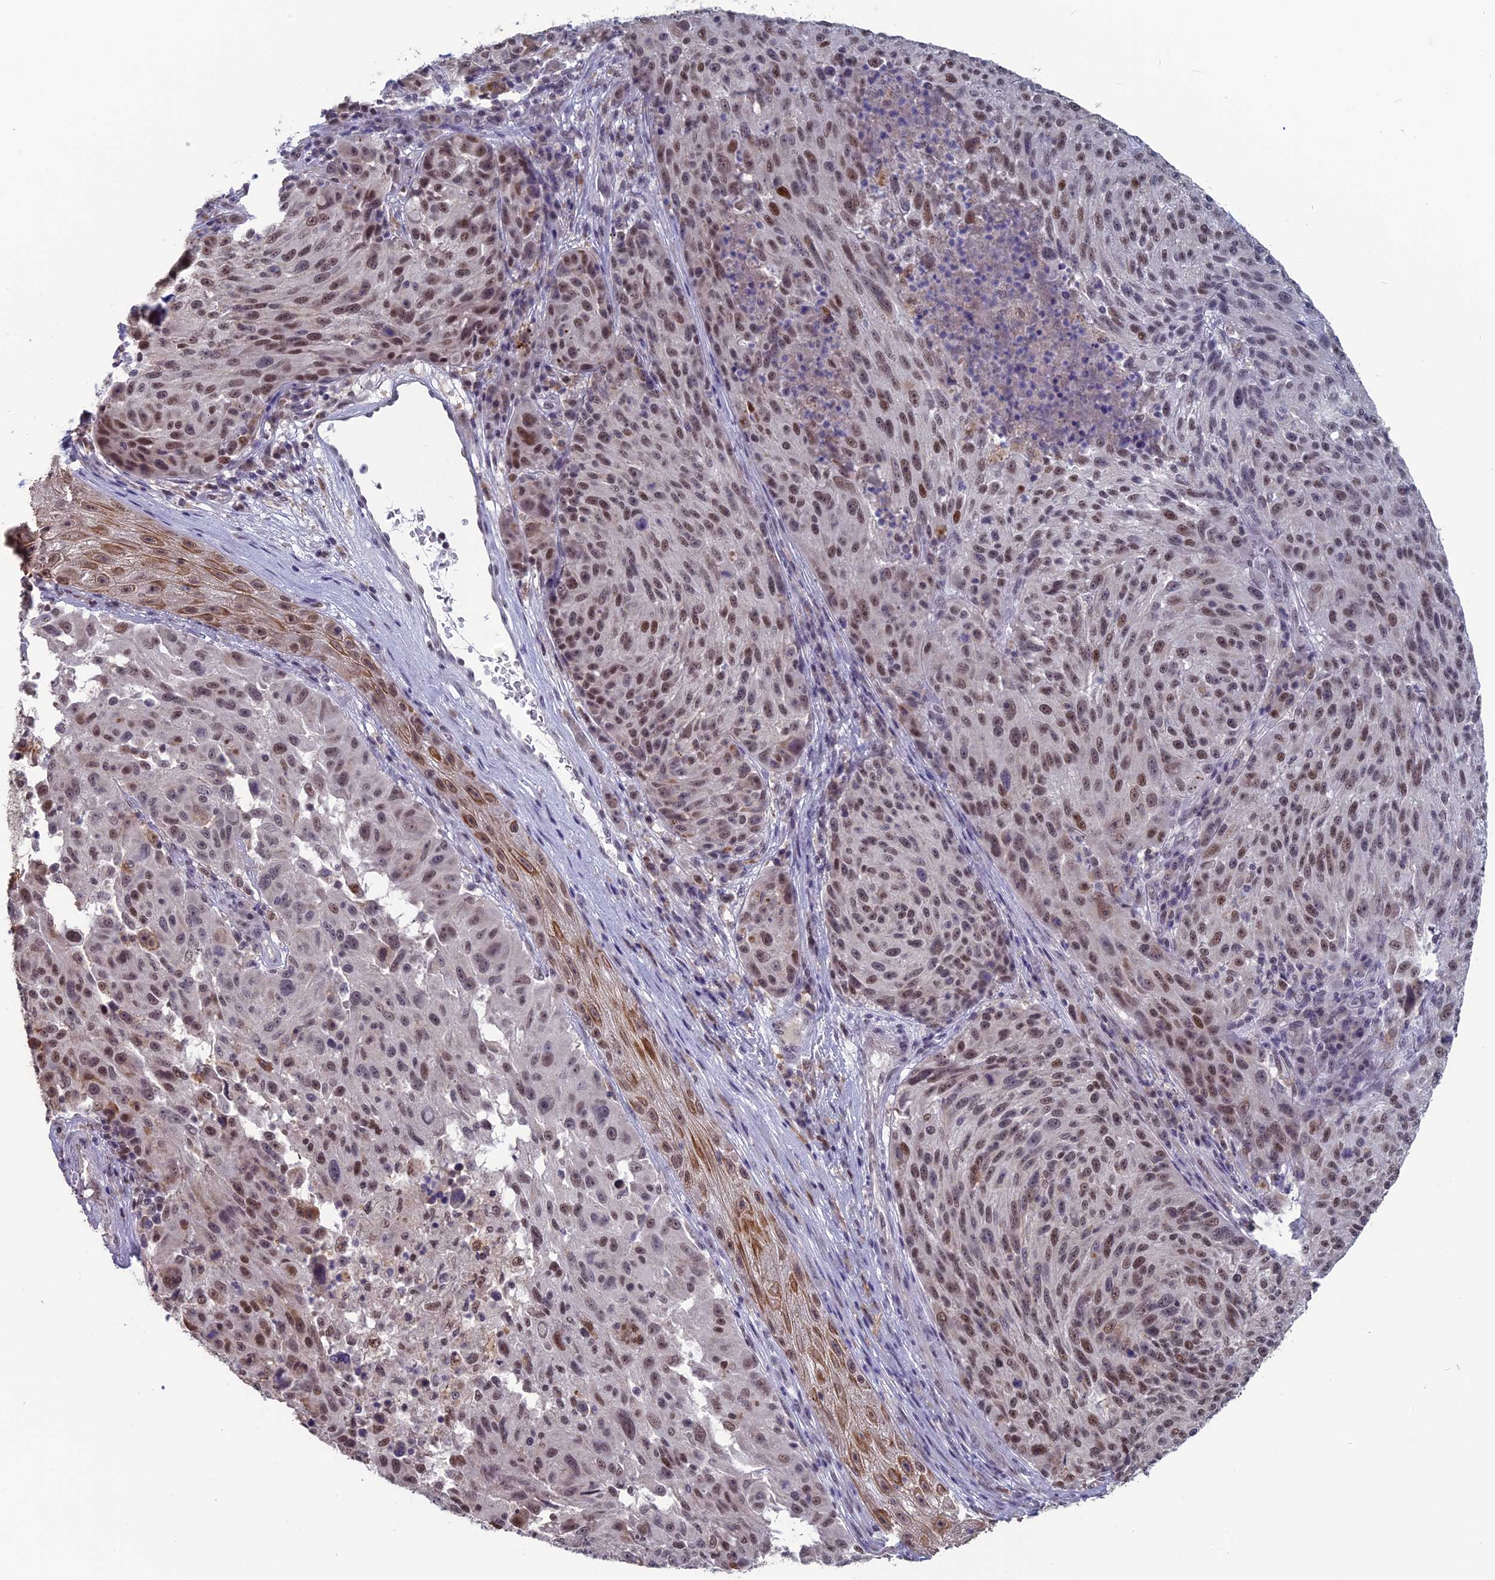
{"staining": {"intensity": "moderate", "quantity": ">75%", "location": "nuclear"}, "tissue": "melanoma", "cell_type": "Tumor cells", "image_type": "cancer", "snomed": [{"axis": "morphology", "description": "Malignant melanoma, NOS"}, {"axis": "topography", "description": "Skin"}], "caption": "Immunohistochemistry of human malignant melanoma reveals medium levels of moderate nuclear staining in approximately >75% of tumor cells.", "gene": "MT-CO3", "patient": {"sex": "male", "age": 53}}